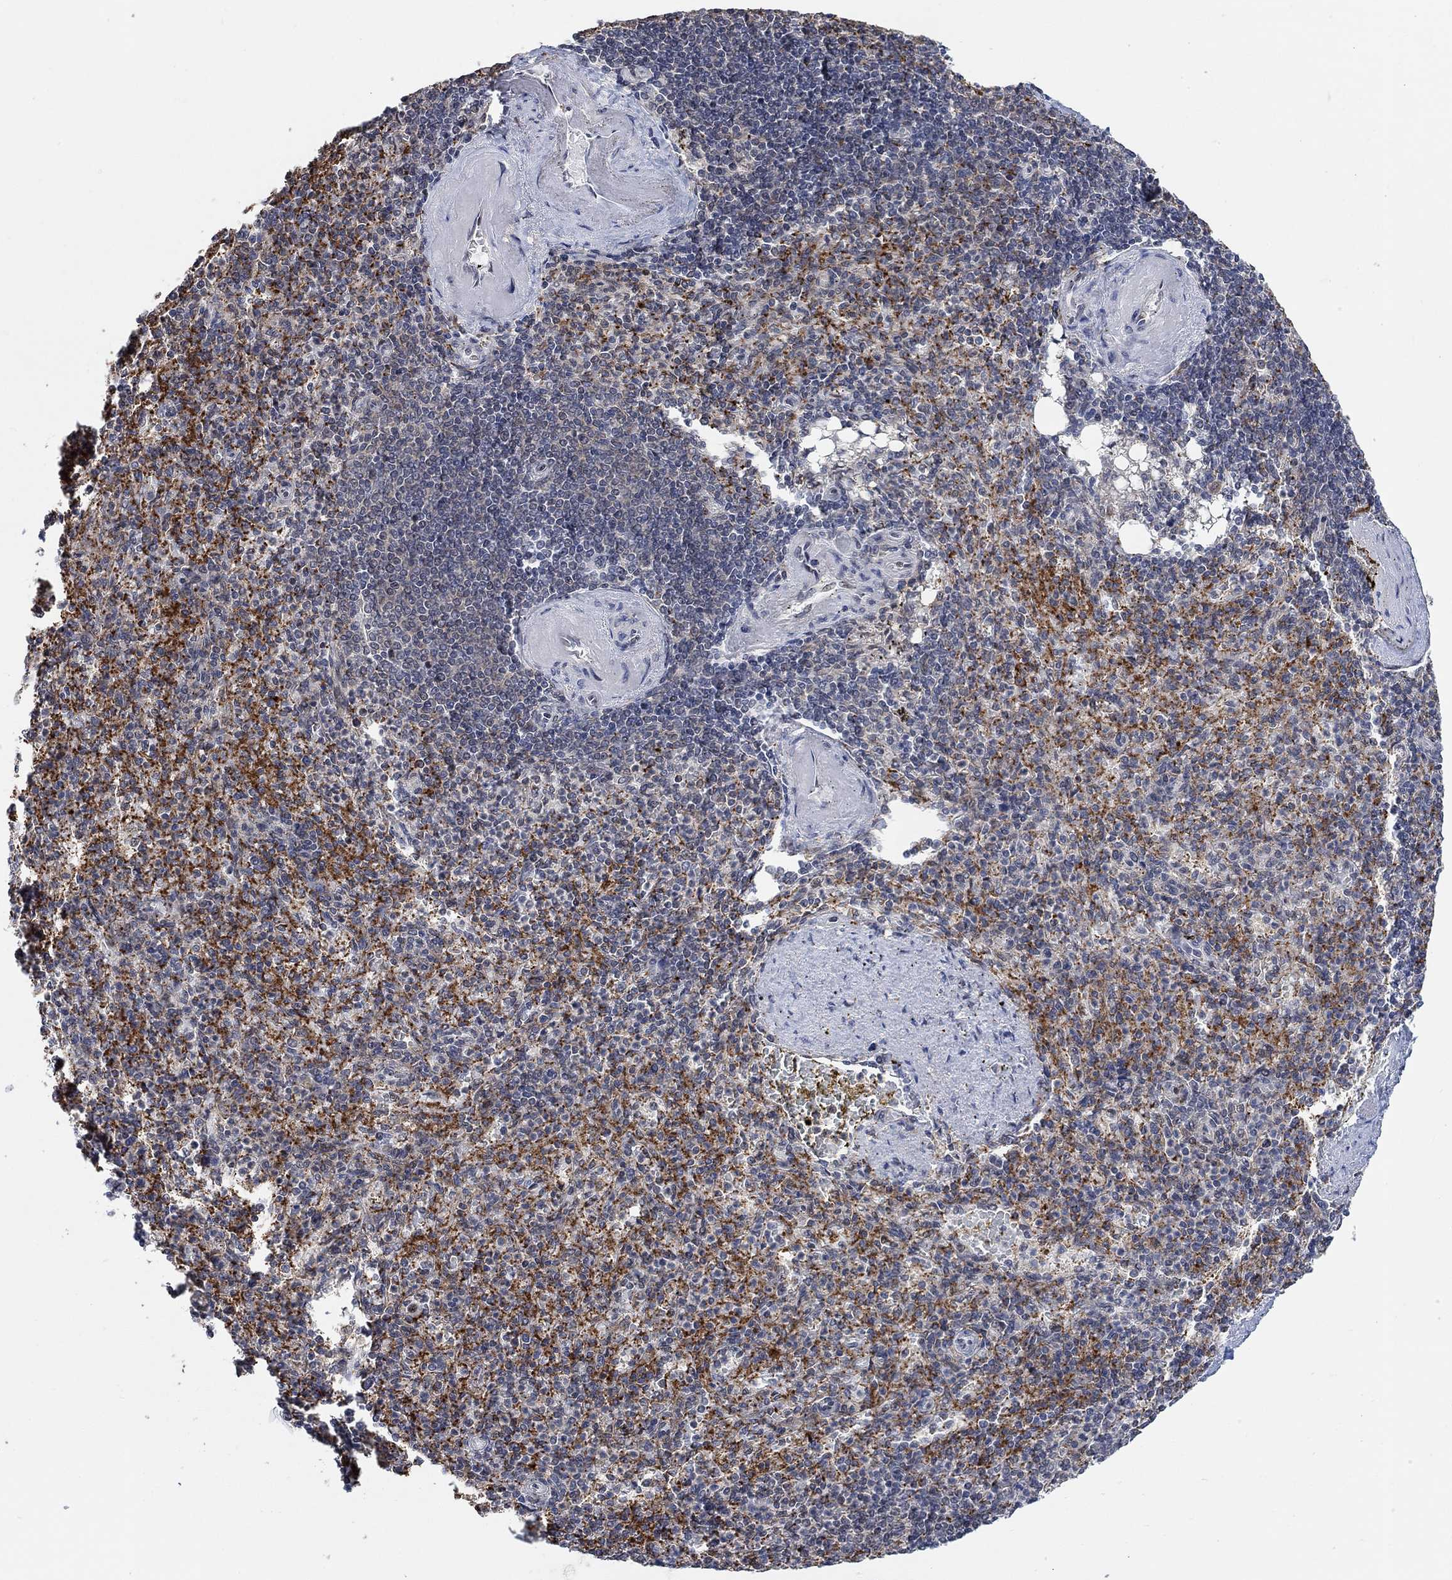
{"staining": {"intensity": "moderate", "quantity": "<25%", "location": "cytoplasmic/membranous"}, "tissue": "spleen", "cell_type": "Cells in red pulp", "image_type": "normal", "snomed": [{"axis": "morphology", "description": "Normal tissue, NOS"}, {"axis": "topography", "description": "Spleen"}], "caption": "Human spleen stained for a protein (brown) shows moderate cytoplasmic/membranous positive positivity in about <25% of cells in red pulp.", "gene": "PWWP2B", "patient": {"sex": "female", "age": 74}}